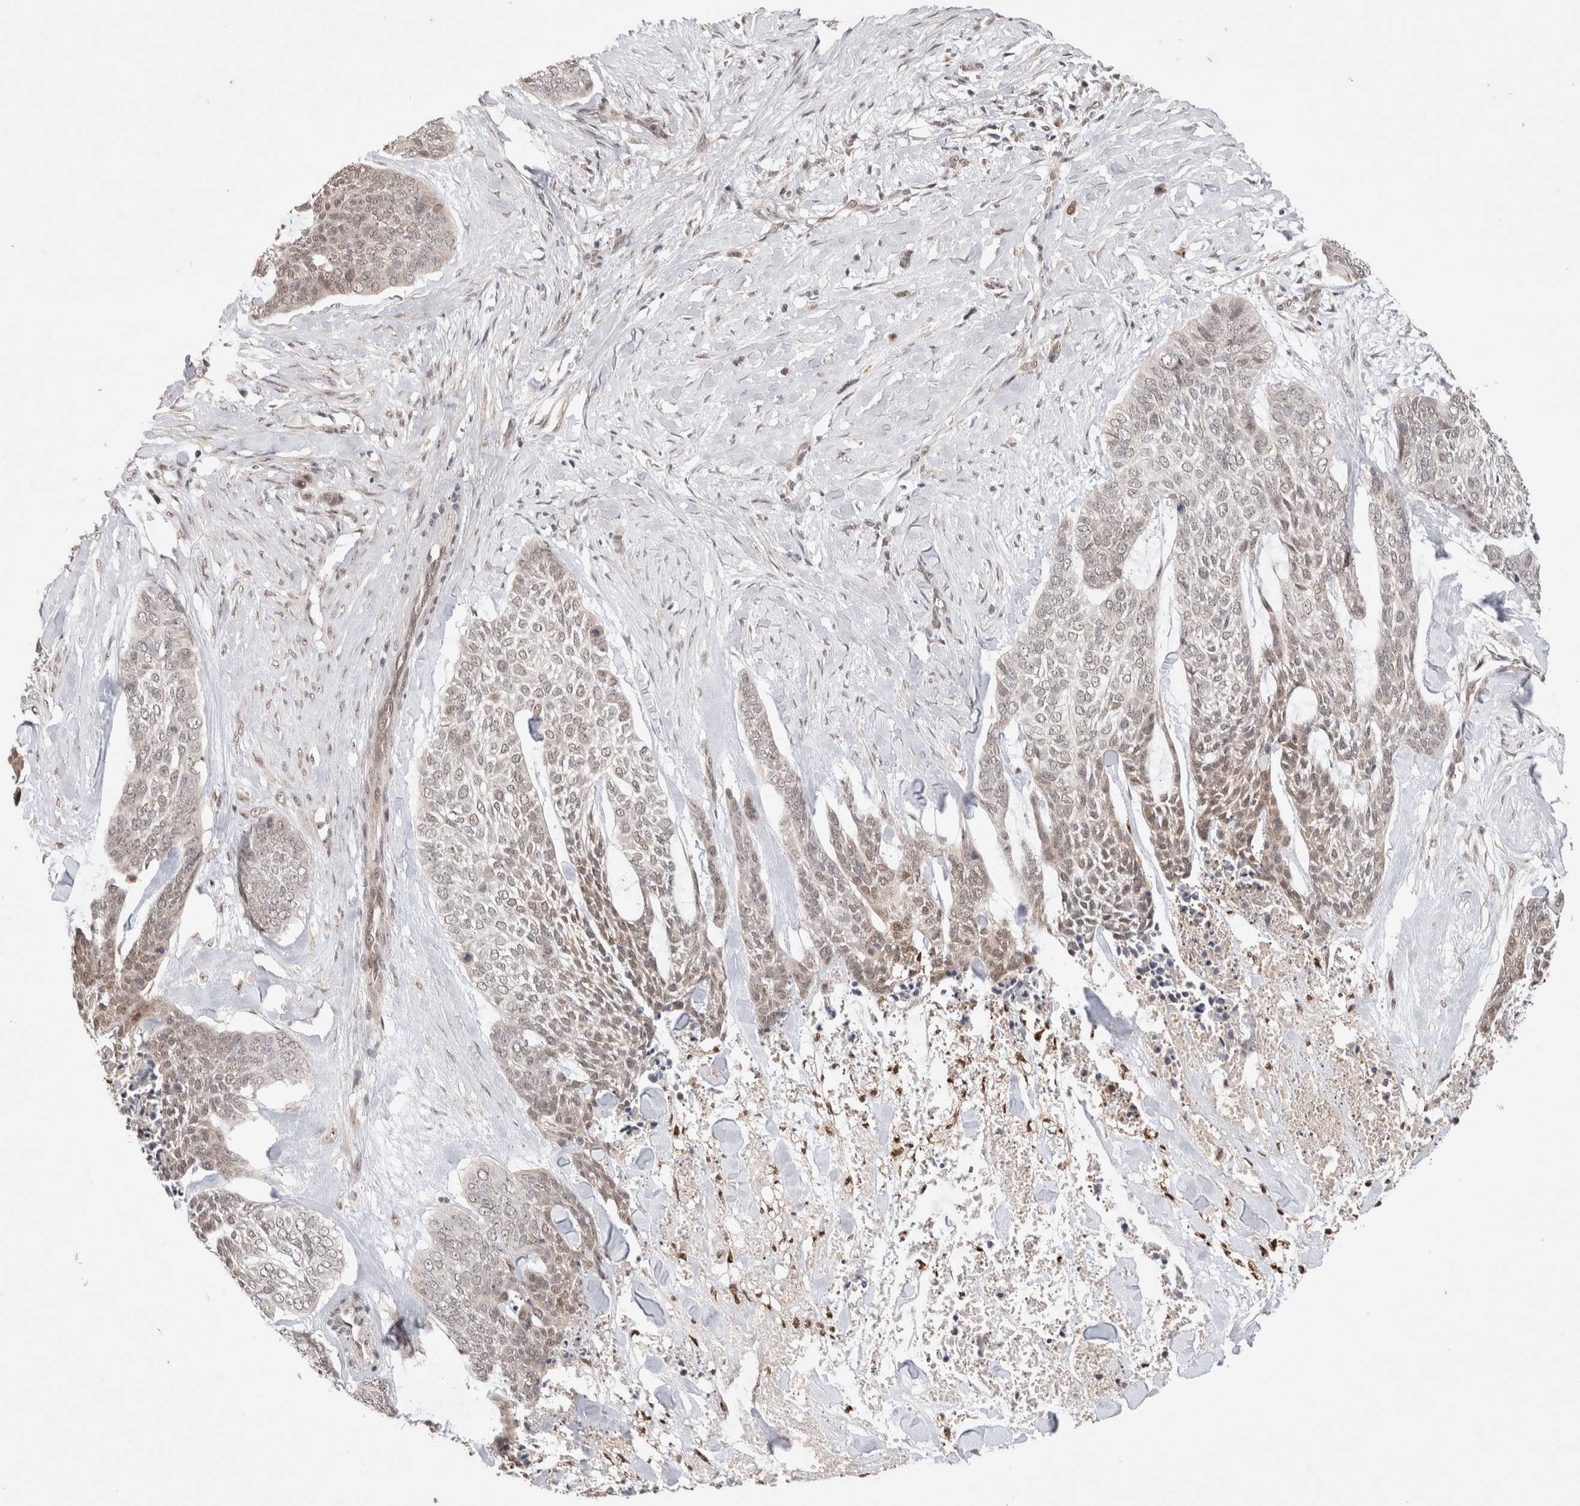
{"staining": {"intensity": "moderate", "quantity": "<25%", "location": "cytoplasmic/membranous,nuclear"}, "tissue": "skin cancer", "cell_type": "Tumor cells", "image_type": "cancer", "snomed": [{"axis": "morphology", "description": "Basal cell carcinoma"}, {"axis": "topography", "description": "Skin"}], "caption": "This is a micrograph of immunohistochemistry staining of skin cancer, which shows moderate positivity in the cytoplasmic/membranous and nuclear of tumor cells.", "gene": "SLC29A1", "patient": {"sex": "female", "age": 64}}